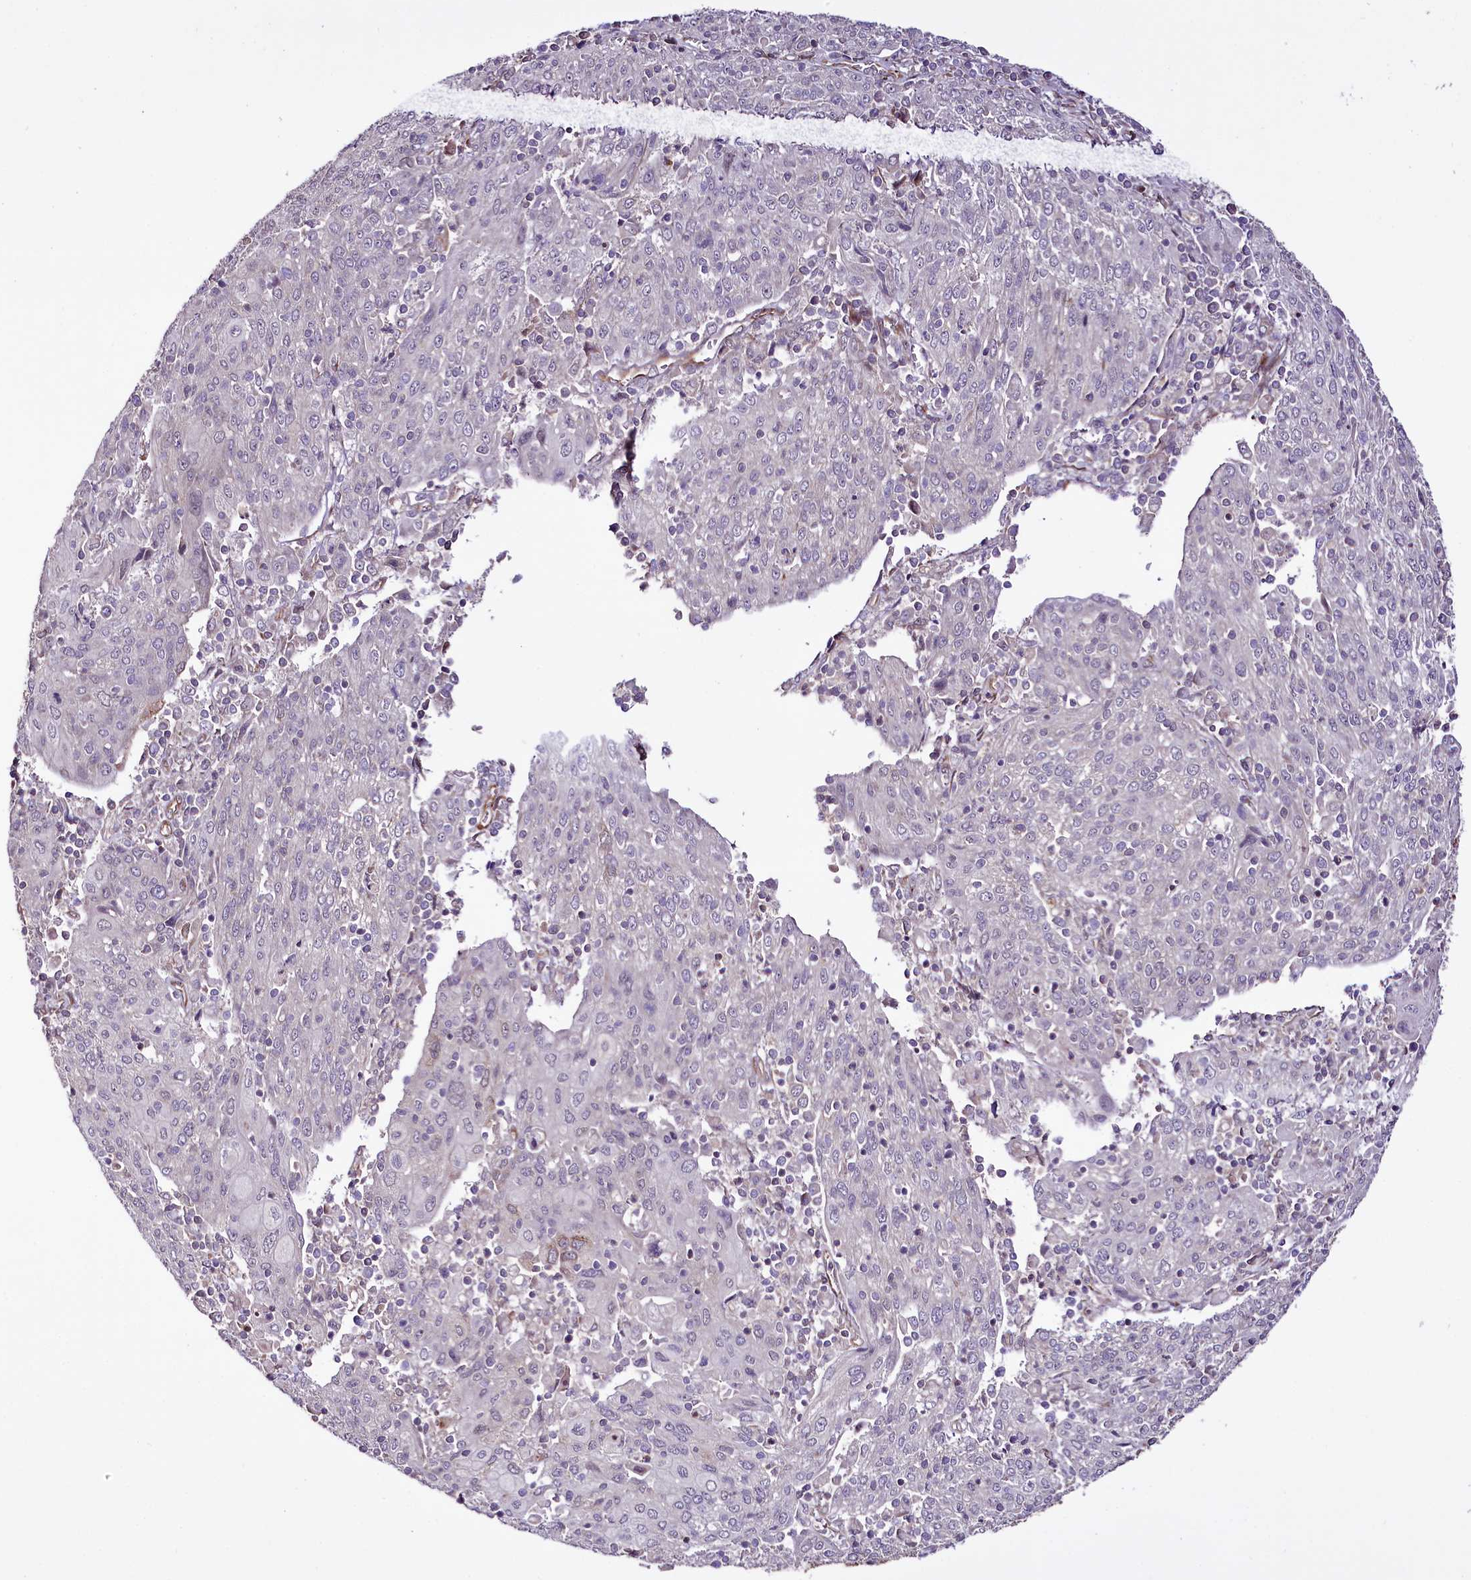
{"staining": {"intensity": "negative", "quantity": "none", "location": "none"}, "tissue": "cervical cancer", "cell_type": "Tumor cells", "image_type": "cancer", "snomed": [{"axis": "morphology", "description": "Squamous cell carcinoma, NOS"}, {"axis": "topography", "description": "Cervix"}], "caption": "This is a photomicrograph of IHC staining of cervical cancer, which shows no staining in tumor cells.", "gene": "CUTC", "patient": {"sex": "female", "age": 67}}